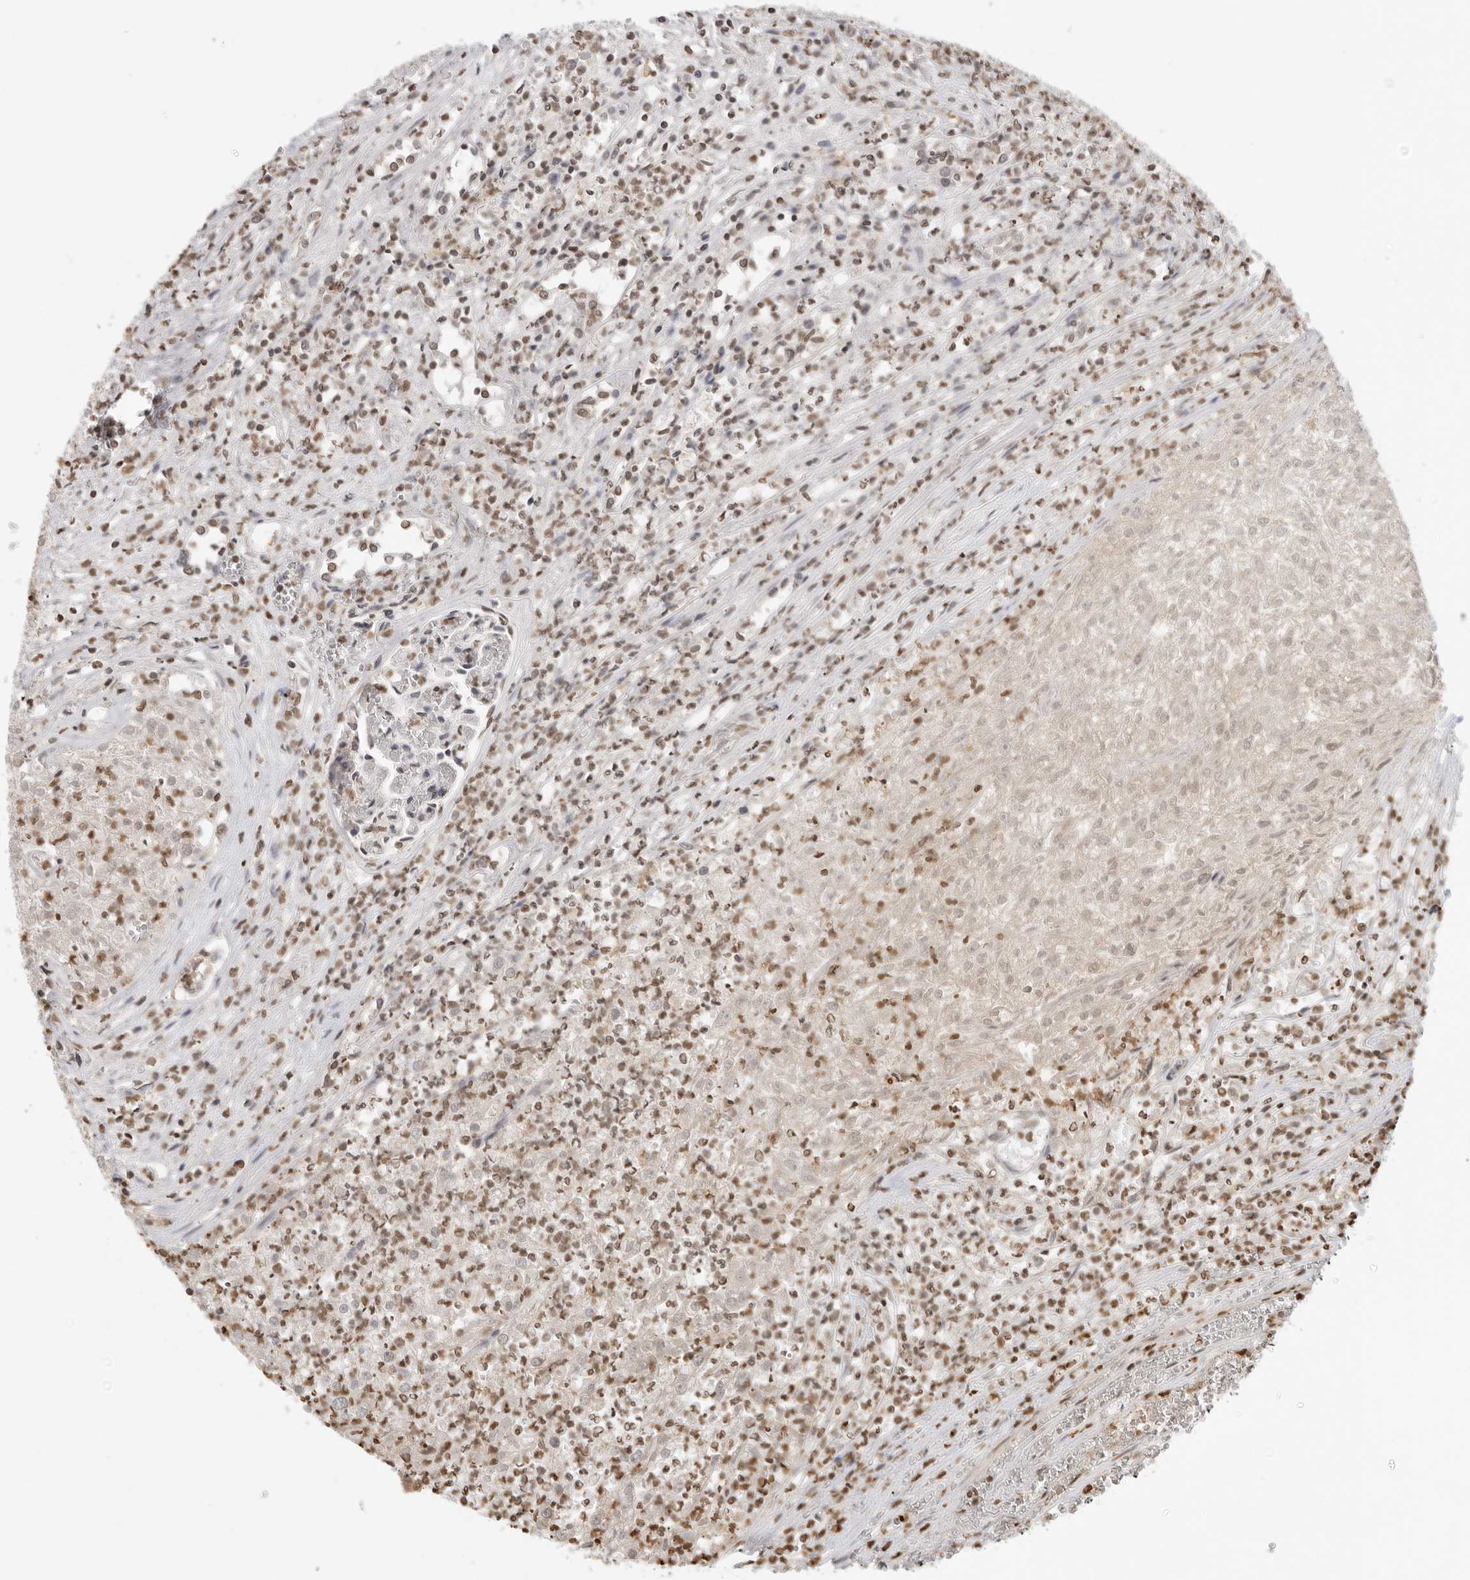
{"staining": {"intensity": "moderate", "quantity": ">75%", "location": "nuclear"}, "tissue": "renal cancer", "cell_type": "Tumor cells", "image_type": "cancer", "snomed": [{"axis": "morphology", "description": "Adenocarcinoma, NOS"}, {"axis": "topography", "description": "Kidney"}], "caption": "Tumor cells display medium levels of moderate nuclear staining in approximately >75% of cells in renal cancer.", "gene": "RPA2", "patient": {"sex": "female", "age": 54}}